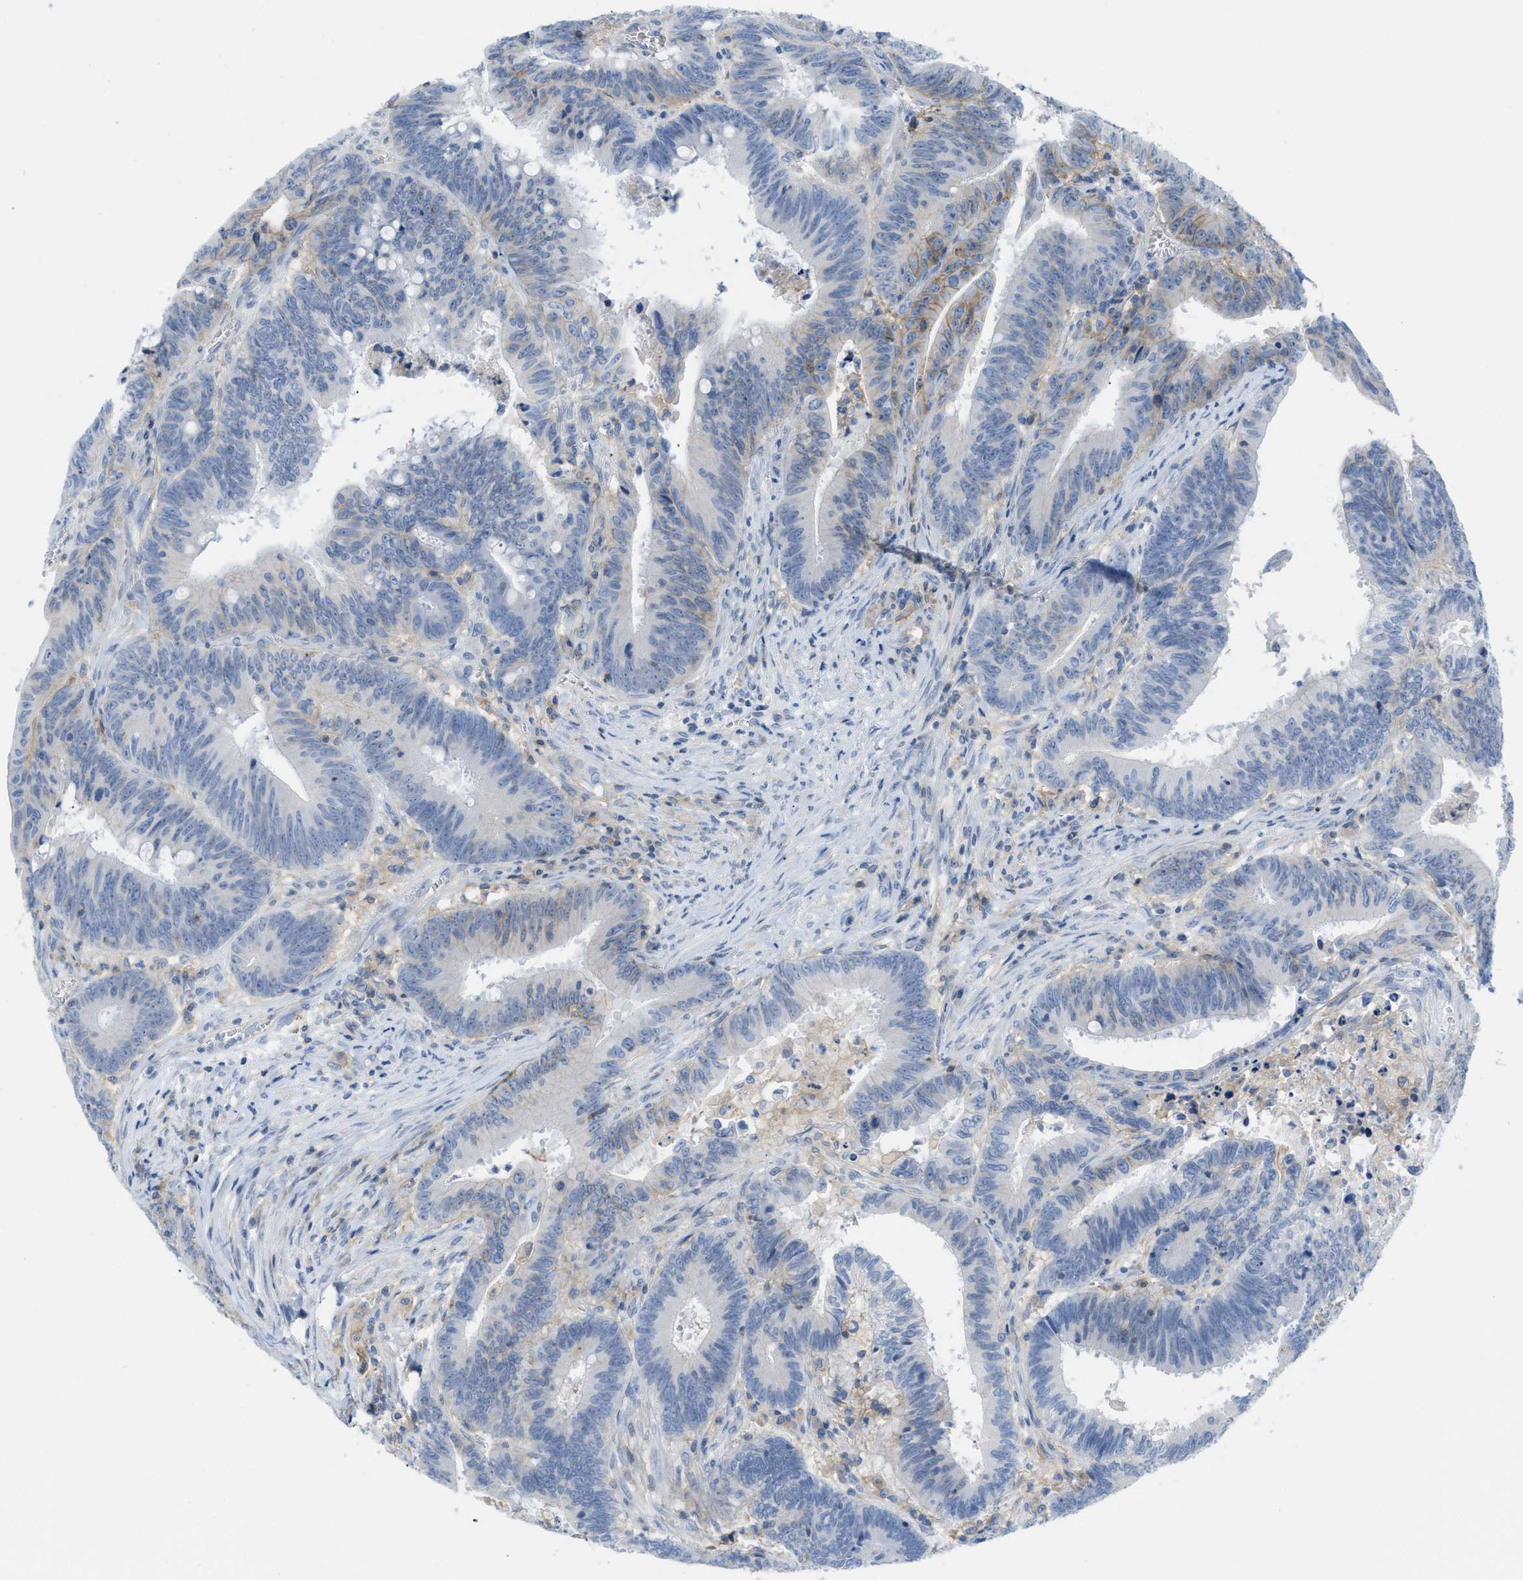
{"staining": {"intensity": "moderate", "quantity": "<25%", "location": "cytoplasmic/membranous"}, "tissue": "colorectal cancer", "cell_type": "Tumor cells", "image_type": "cancer", "snomed": [{"axis": "morphology", "description": "Adenocarcinoma, NOS"}, {"axis": "topography", "description": "Colon"}], "caption": "Tumor cells show moderate cytoplasmic/membranous expression in about <25% of cells in adenocarcinoma (colorectal).", "gene": "SLC3A2", "patient": {"sex": "male", "age": 45}}